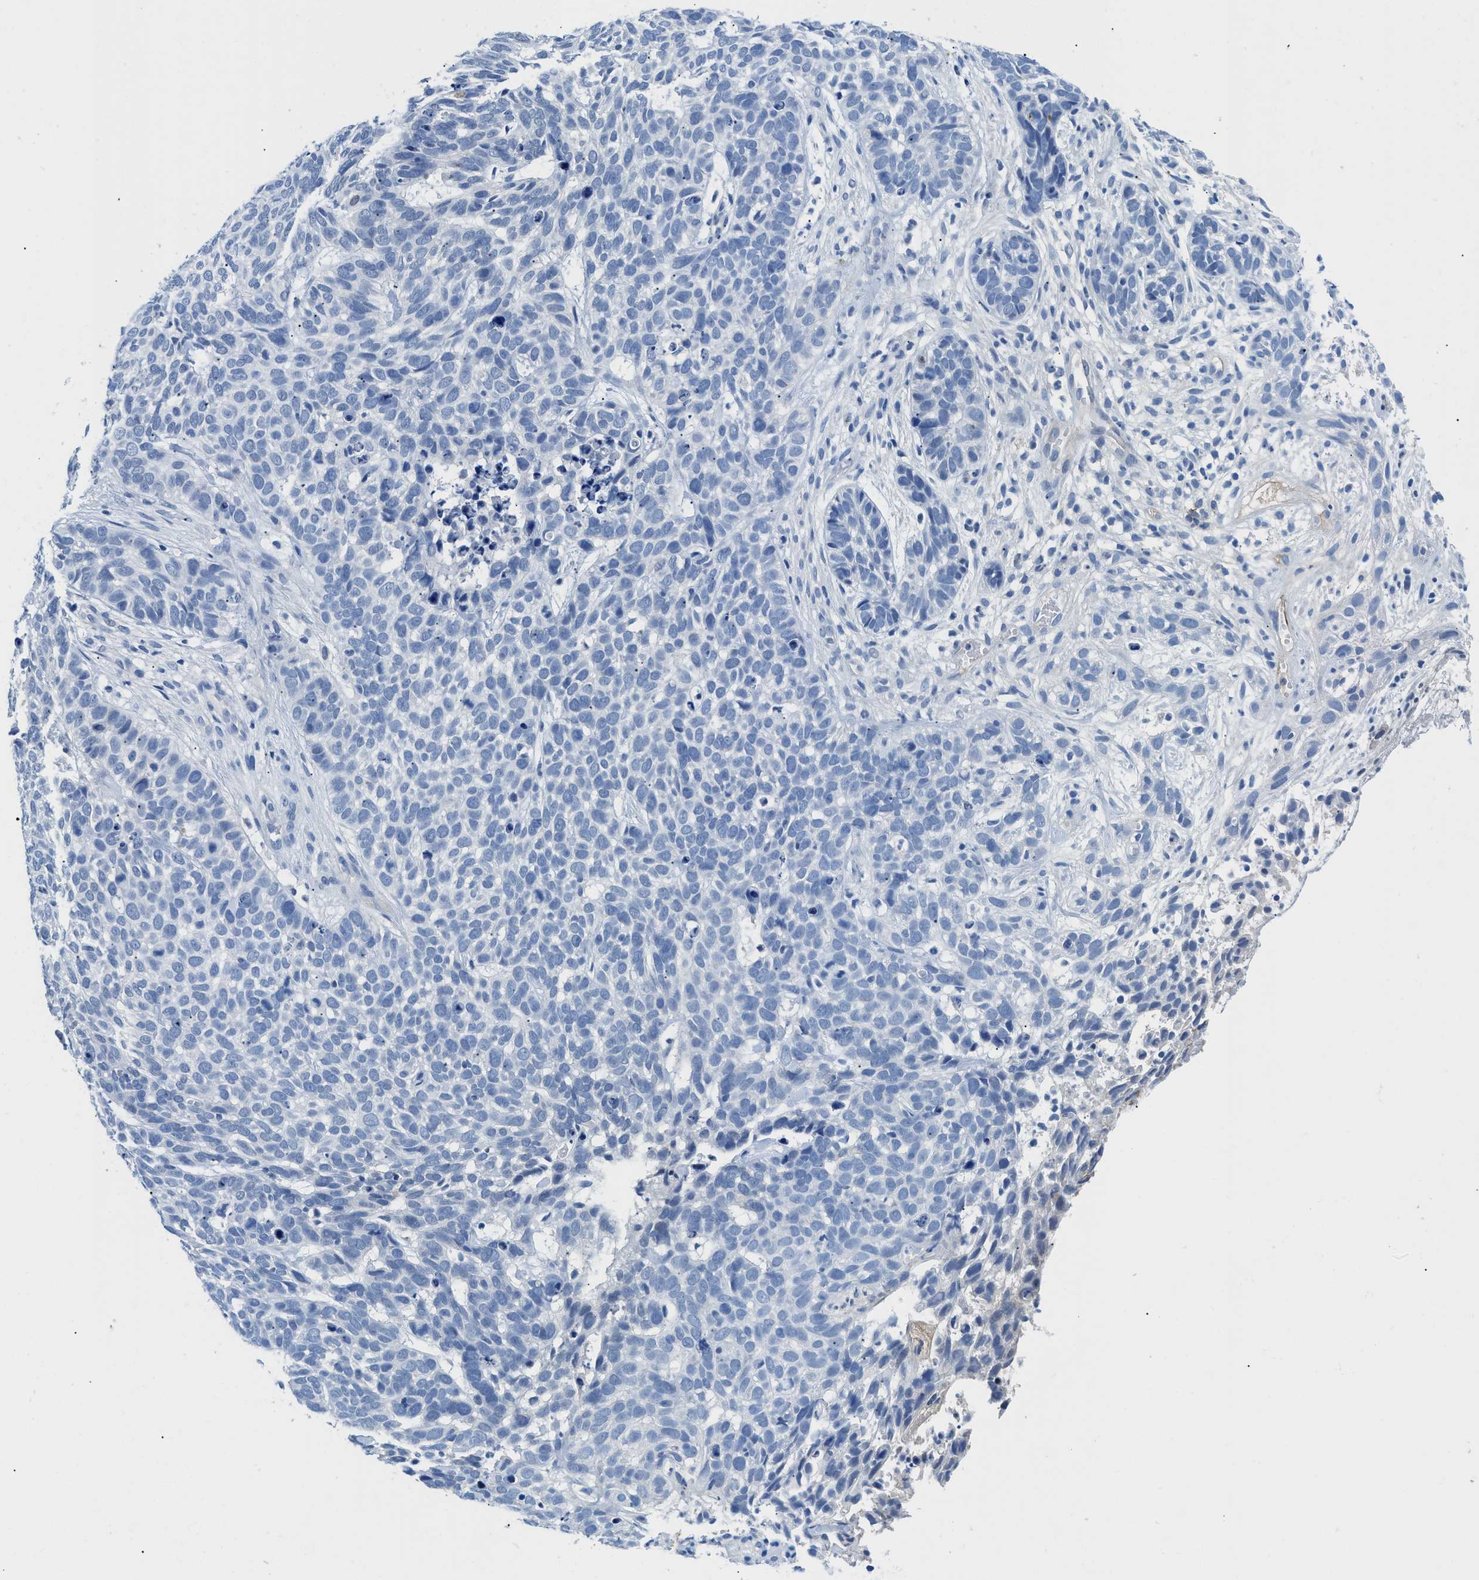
{"staining": {"intensity": "negative", "quantity": "none", "location": "none"}, "tissue": "skin cancer", "cell_type": "Tumor cells", "image_type": "cancer", "snomed": [{"axis": "morphology", "description": "Basal cell carcinoma"}, {"axis": "topography", "description": "Skin"}], "caption": "The immunohistochemistry (IHC) photomicrograph has no significant positivity in tumor cells of skin cancer tissue. The staining is performed using DAB (3,3'-diaminobenzidine) brown chromogen with nuclei counter-stained in using hematoxylin.", "gene": "MBL2", "patient": {"sex": "male", "age": 87}}